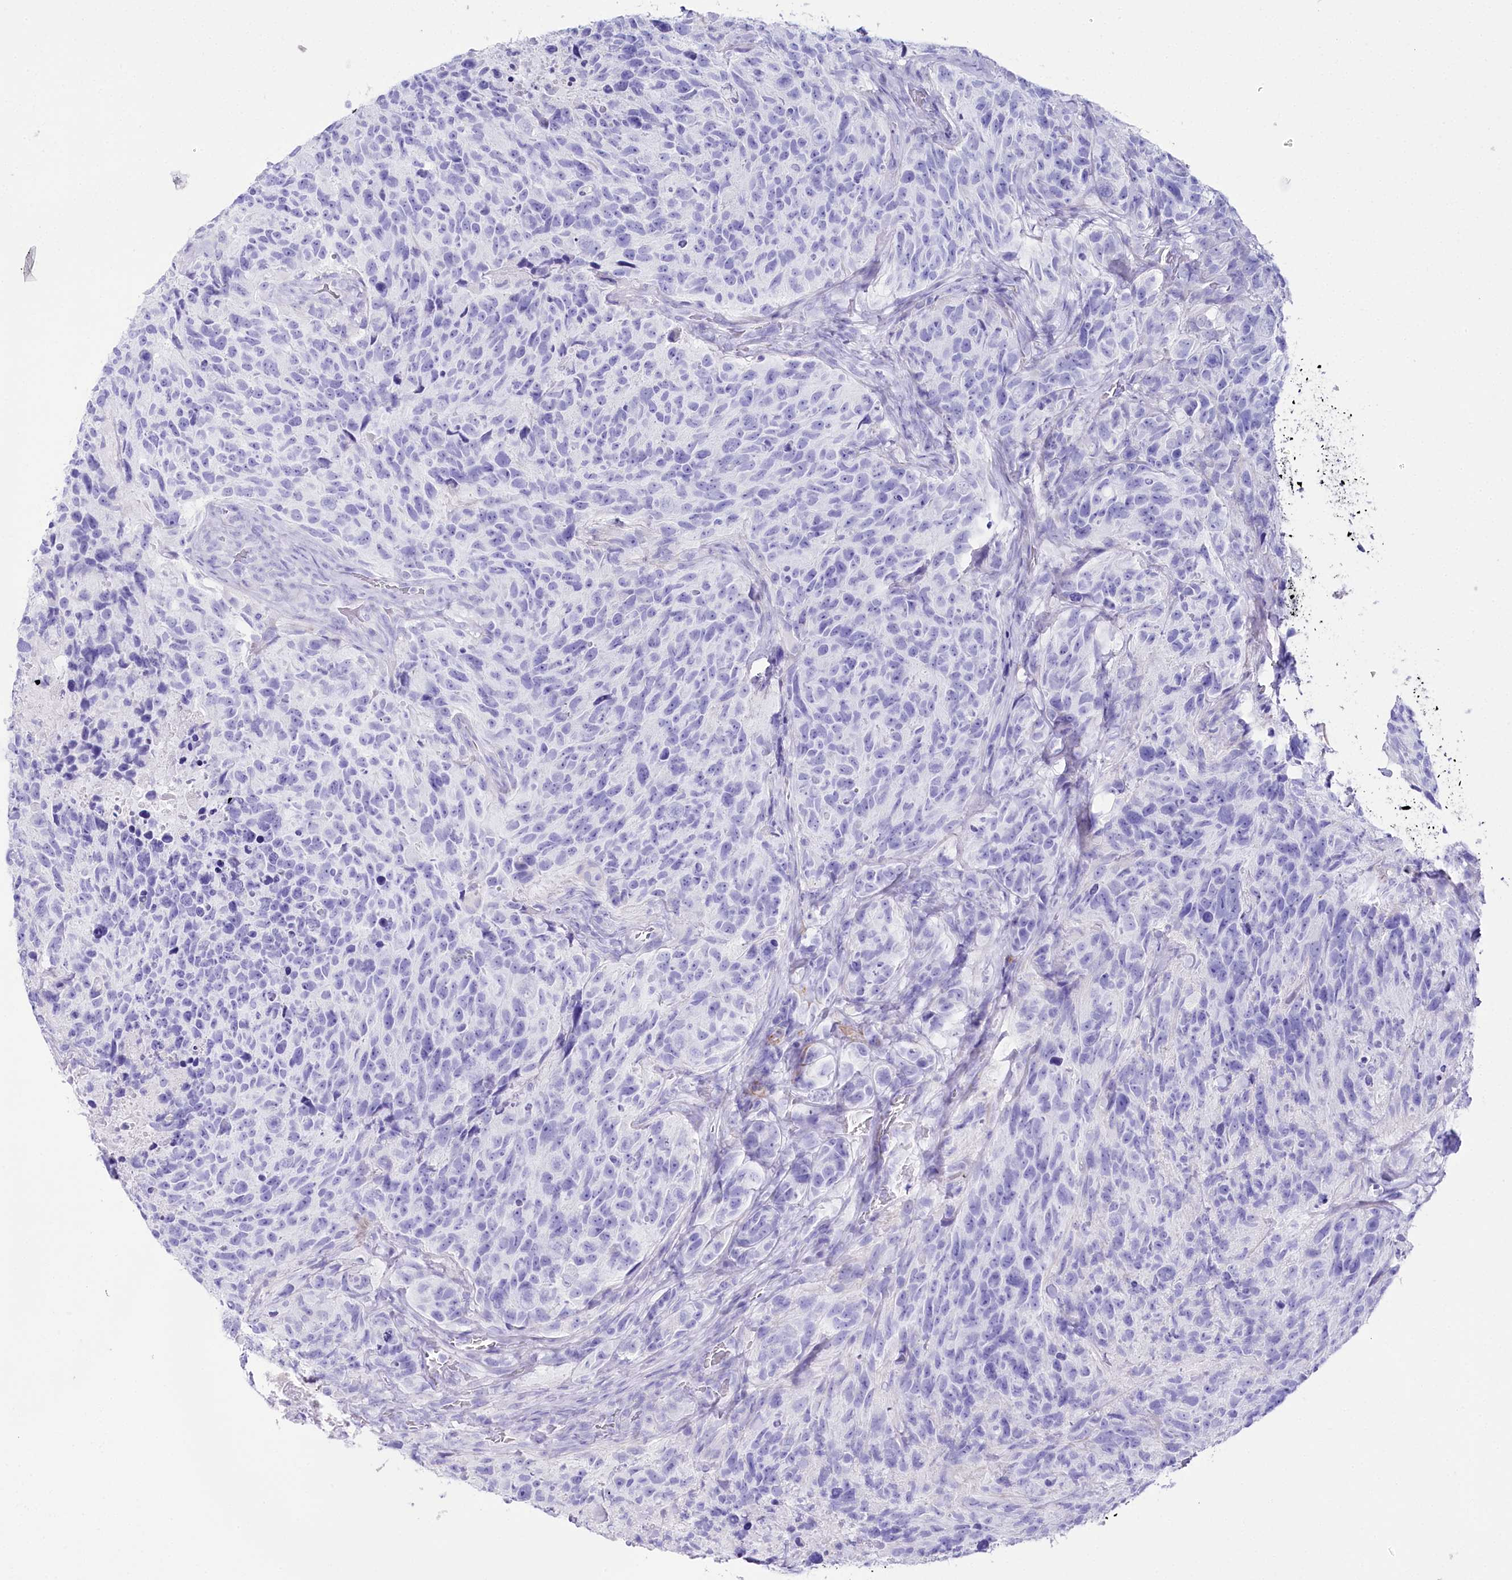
{"staining": {"intensity": "negative", "quantity": "none", "location": "none"}, "tissue": "glioma", "cell_type": "Tumor cells", "image_type": "cancer", "snomed": [{"axis": "morphology", "description": "Glioma, malignant, High grade"}, {"axis": "topography", "description": "Brain"}], "caption": "Immunohistochemistry (IHC) photomicrograph of neoplastic tissue: glioma stained with DAB displays no significant protein staining in tumor cells. Brightfield microscopy of immunohistochemistry stained with DAB (3,3'-diaminobenzidine) (brown) and hematoxylin (blue), captured at high magnification.", "gene": "CSN3", "patient": {"sex": "male", "age": 69}}